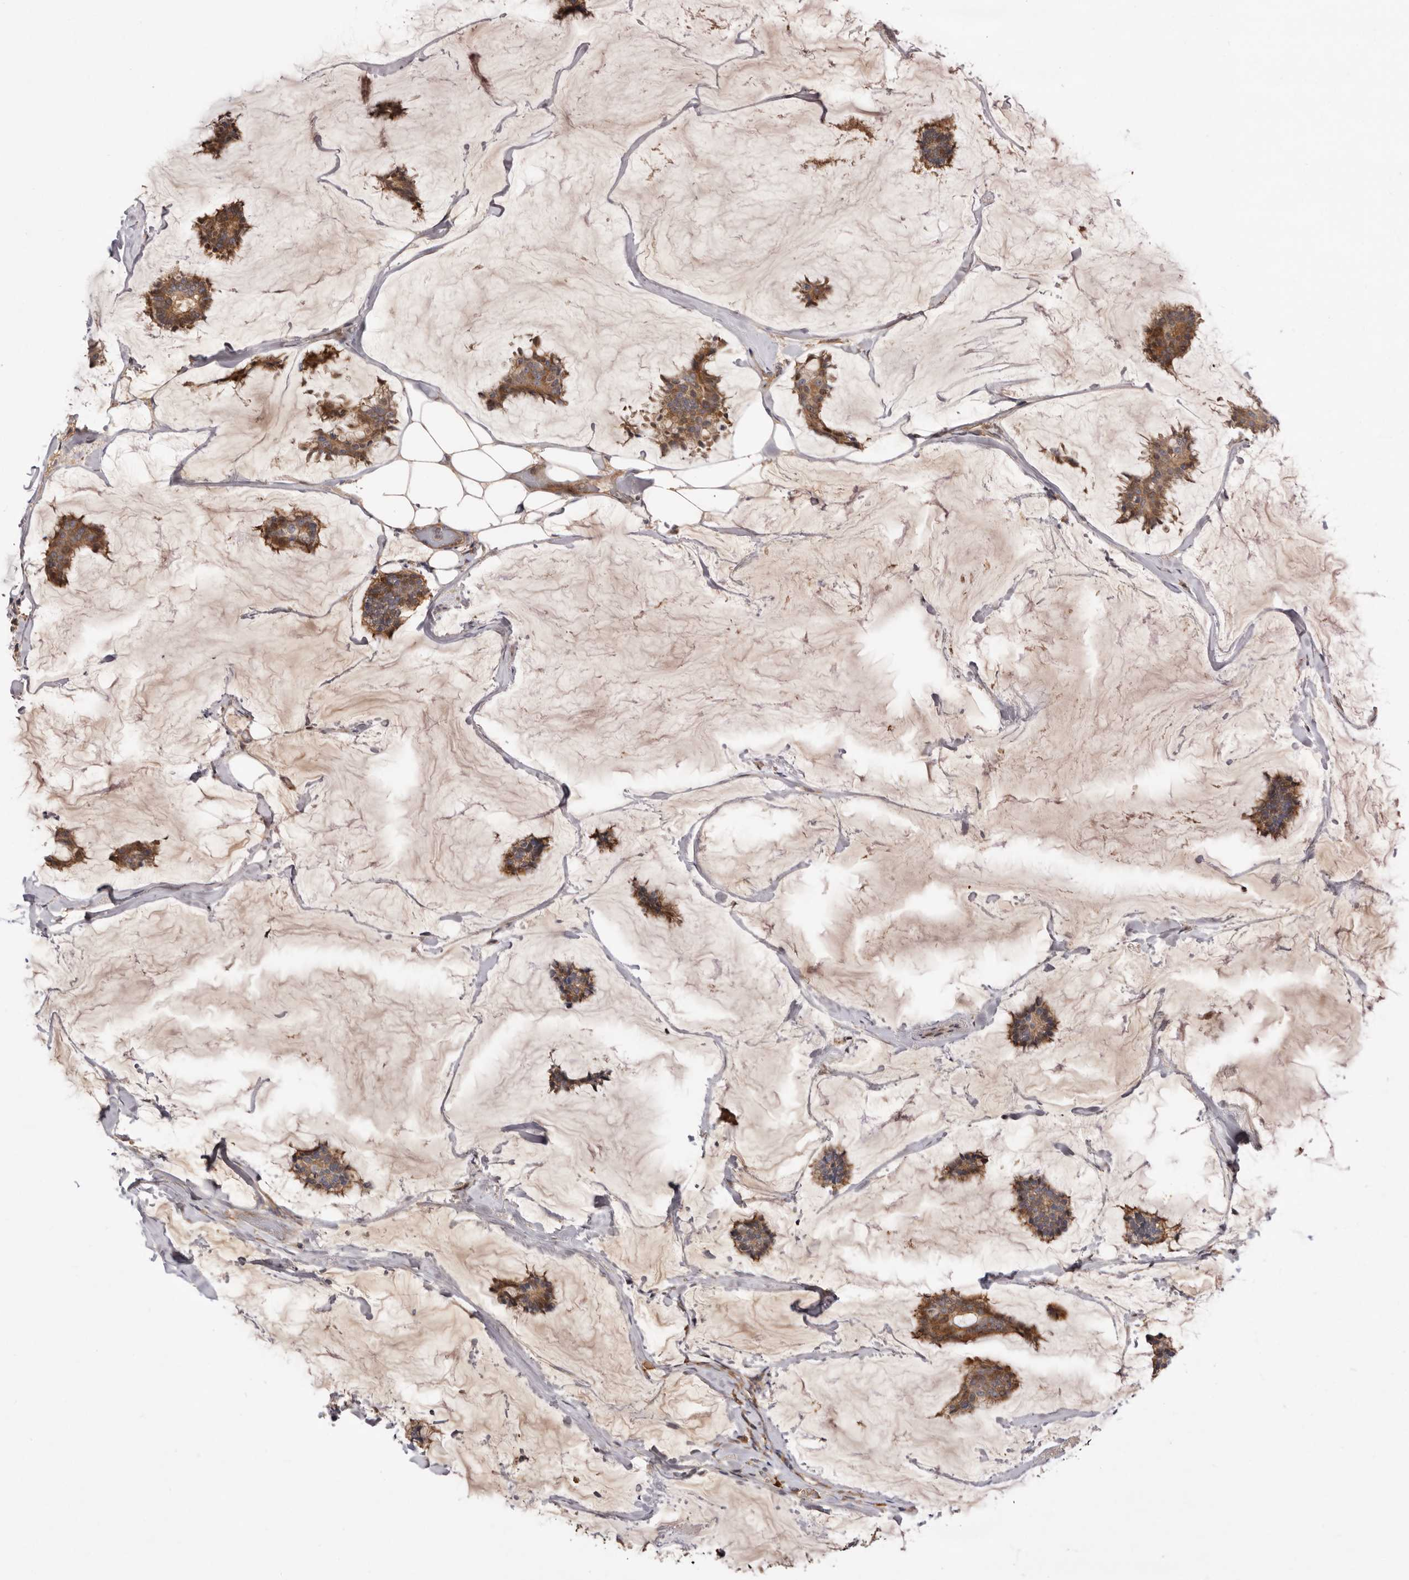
{"staining": {"intensity": "moderate", "quantity": ">75%", "location": "cytoplasmic/membranous"}, "tissue": "breast cancer", "cell_type": "Tumor cells", "image_type": "cancer", "snomed": [{"axis": "morphology", "description": "Duct carcinoma"}, {"axis": "topography", "description": "Breast"}], "caption": "A high-resolution micrograph shows IHC staining of breast cancer, which exhibits moderate cytoplasmic/membranous expression in about >75% of tumor cells.", "gene": "DOP1A", "patient": {"sex": "female", "age": 93}}